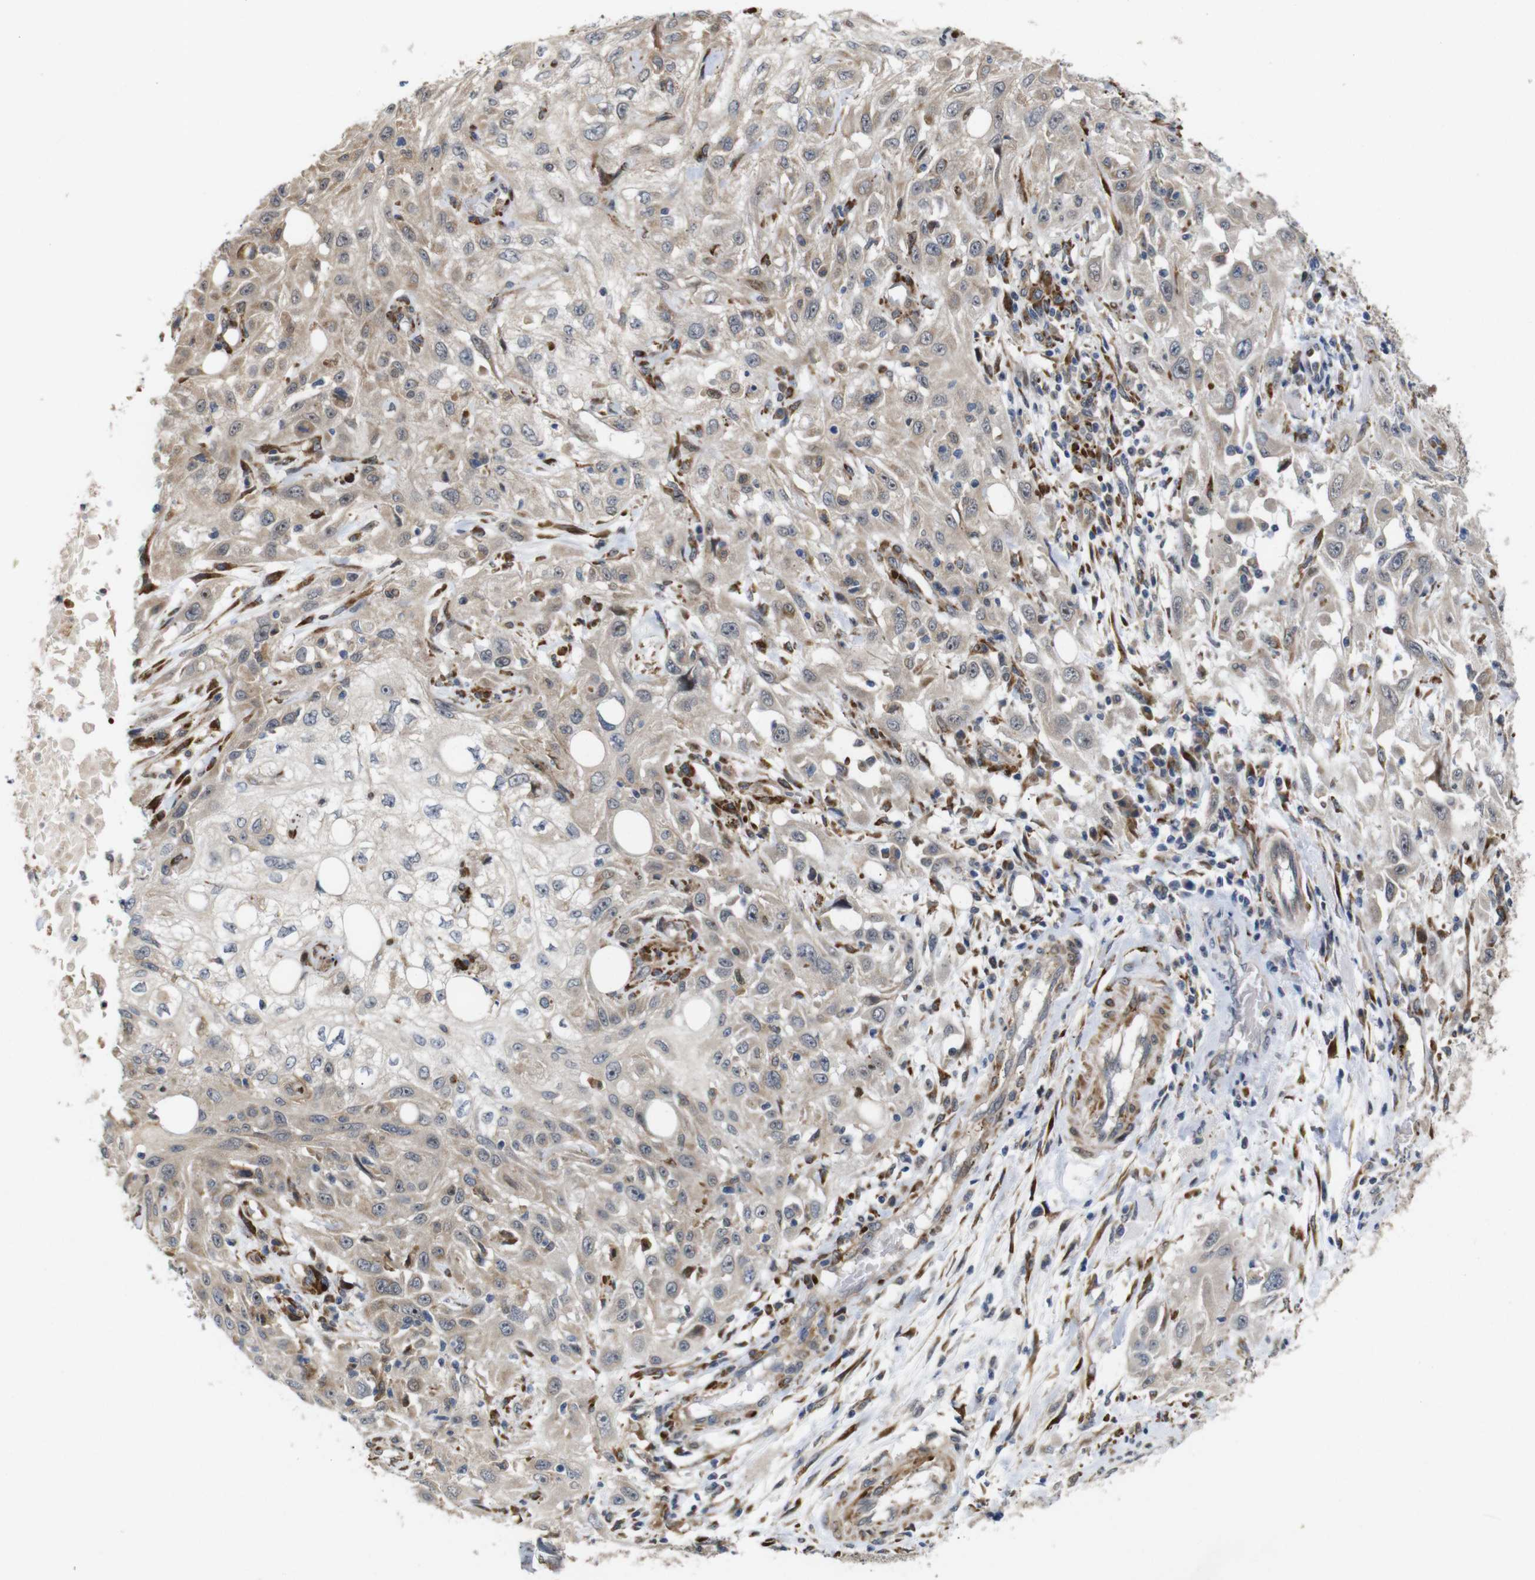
{"staining": {"intensity": "weak", "quantity": ">75%", "location": "cytoplasmic/membranous"}, "tissue": "skin cancer", "cell_type": "Tumor cells", "image_type": "cancer", "snomed": [{"axis": "morphology", "description": "Squamous cell carcinoma, NOS"}, {"axis": "topography", "description": "Skin"}], "caption": "About >75% of tumor cells in squamous cell carcinoma (skin) reveal weak cytoplasmic/membranous protein positivity as visualized by brown immunohistochemical staining.", "gene": "P3H2", "patient": {"sex": "male", "age": 75}}